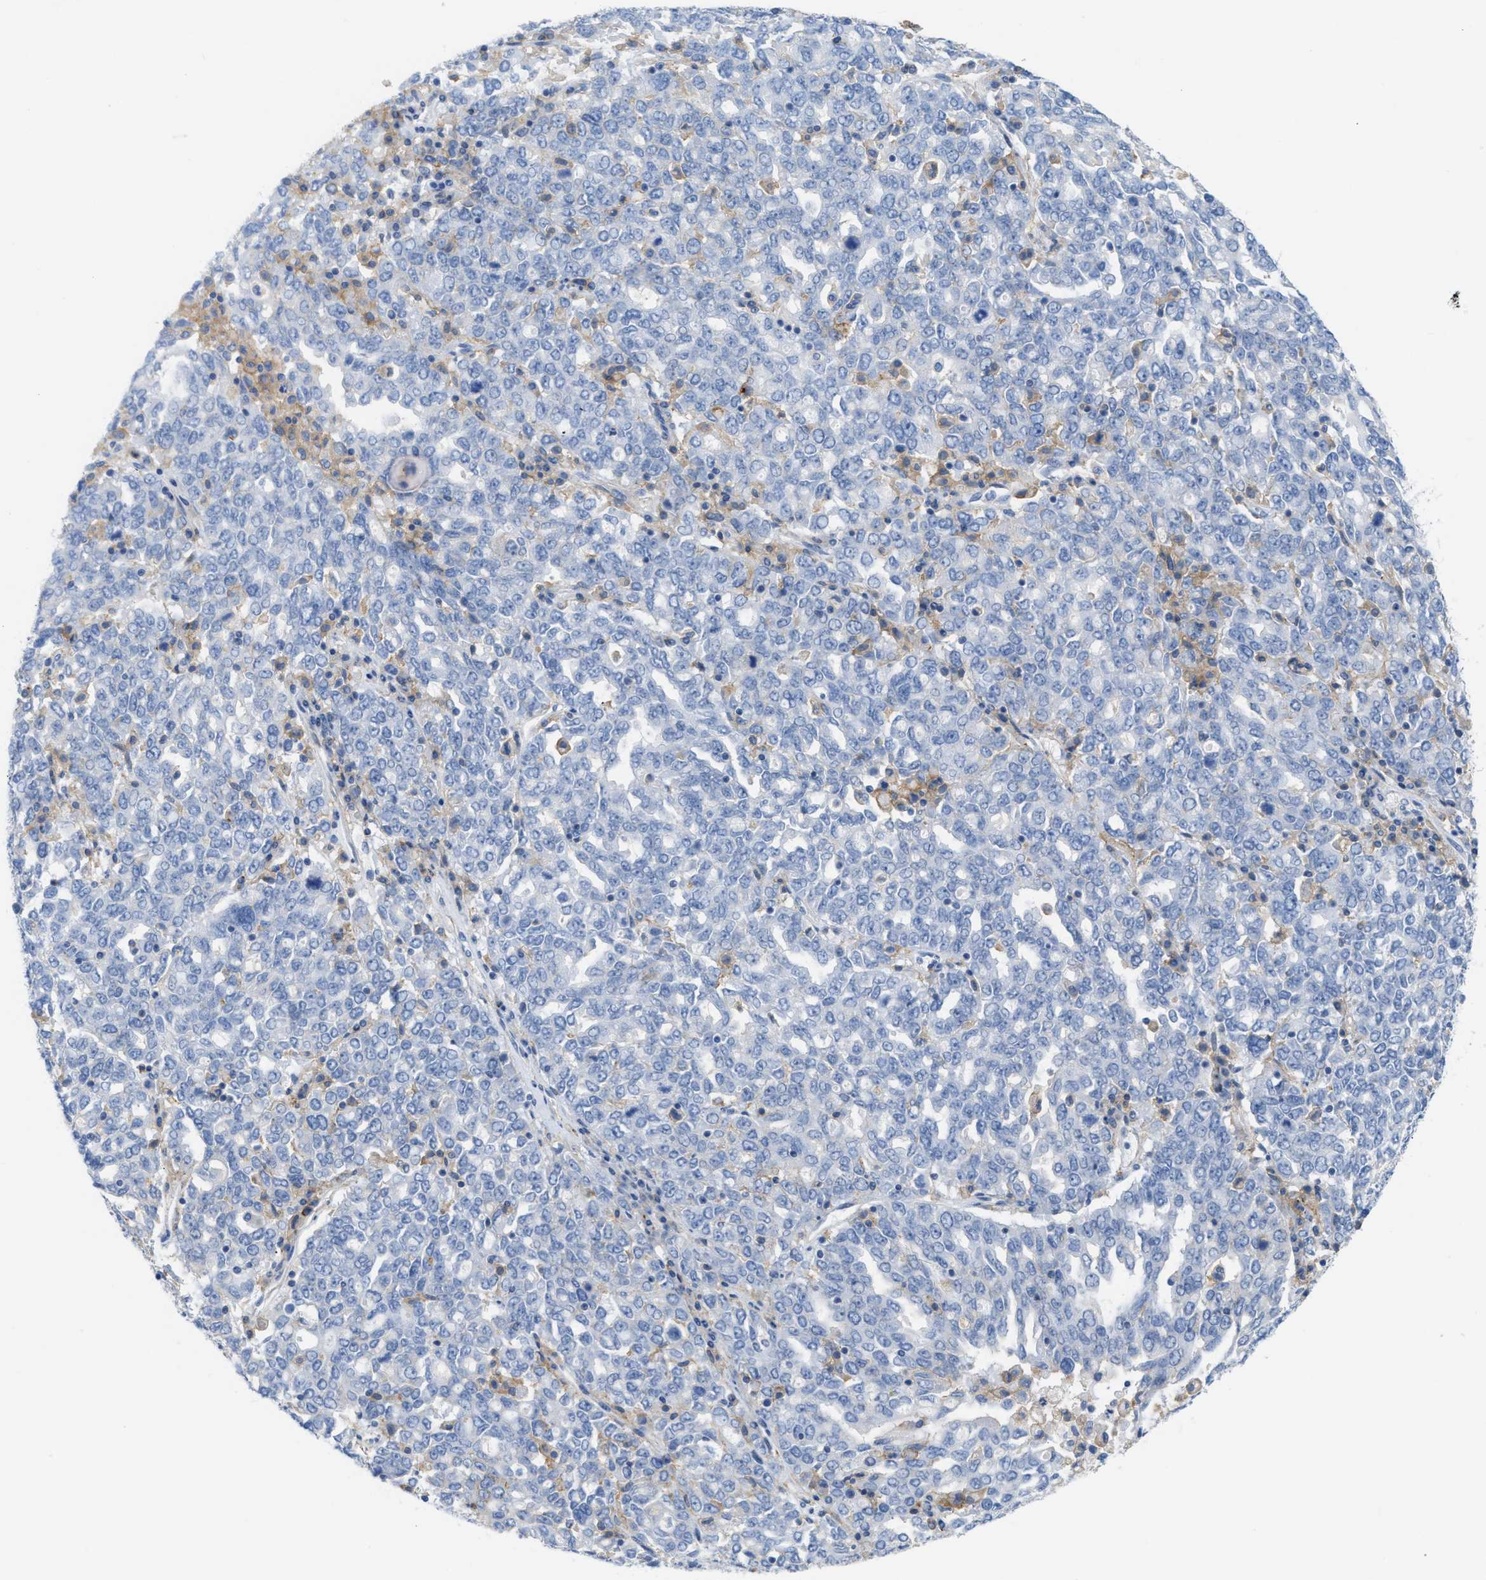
{"staining": {"intensity": "negative", "quantity": "none", "location": "none"}, "tissue": "ovarian cancer", "cell_type": "Tumor cells", "image_type": "cancer", "snomed": [{"axis": "morphology", "description": "Carcinoma, endometroid"}, {"axis": "topography", "description": "Ovary"}], "caption": "DAB immunohistochemical staining of ovarian cancer (endometroid carcinoma) demonstrates no significant expression in tumor cells.", "gene": "SLC3A2", "patient": {"sex": "female", "age": 62}}